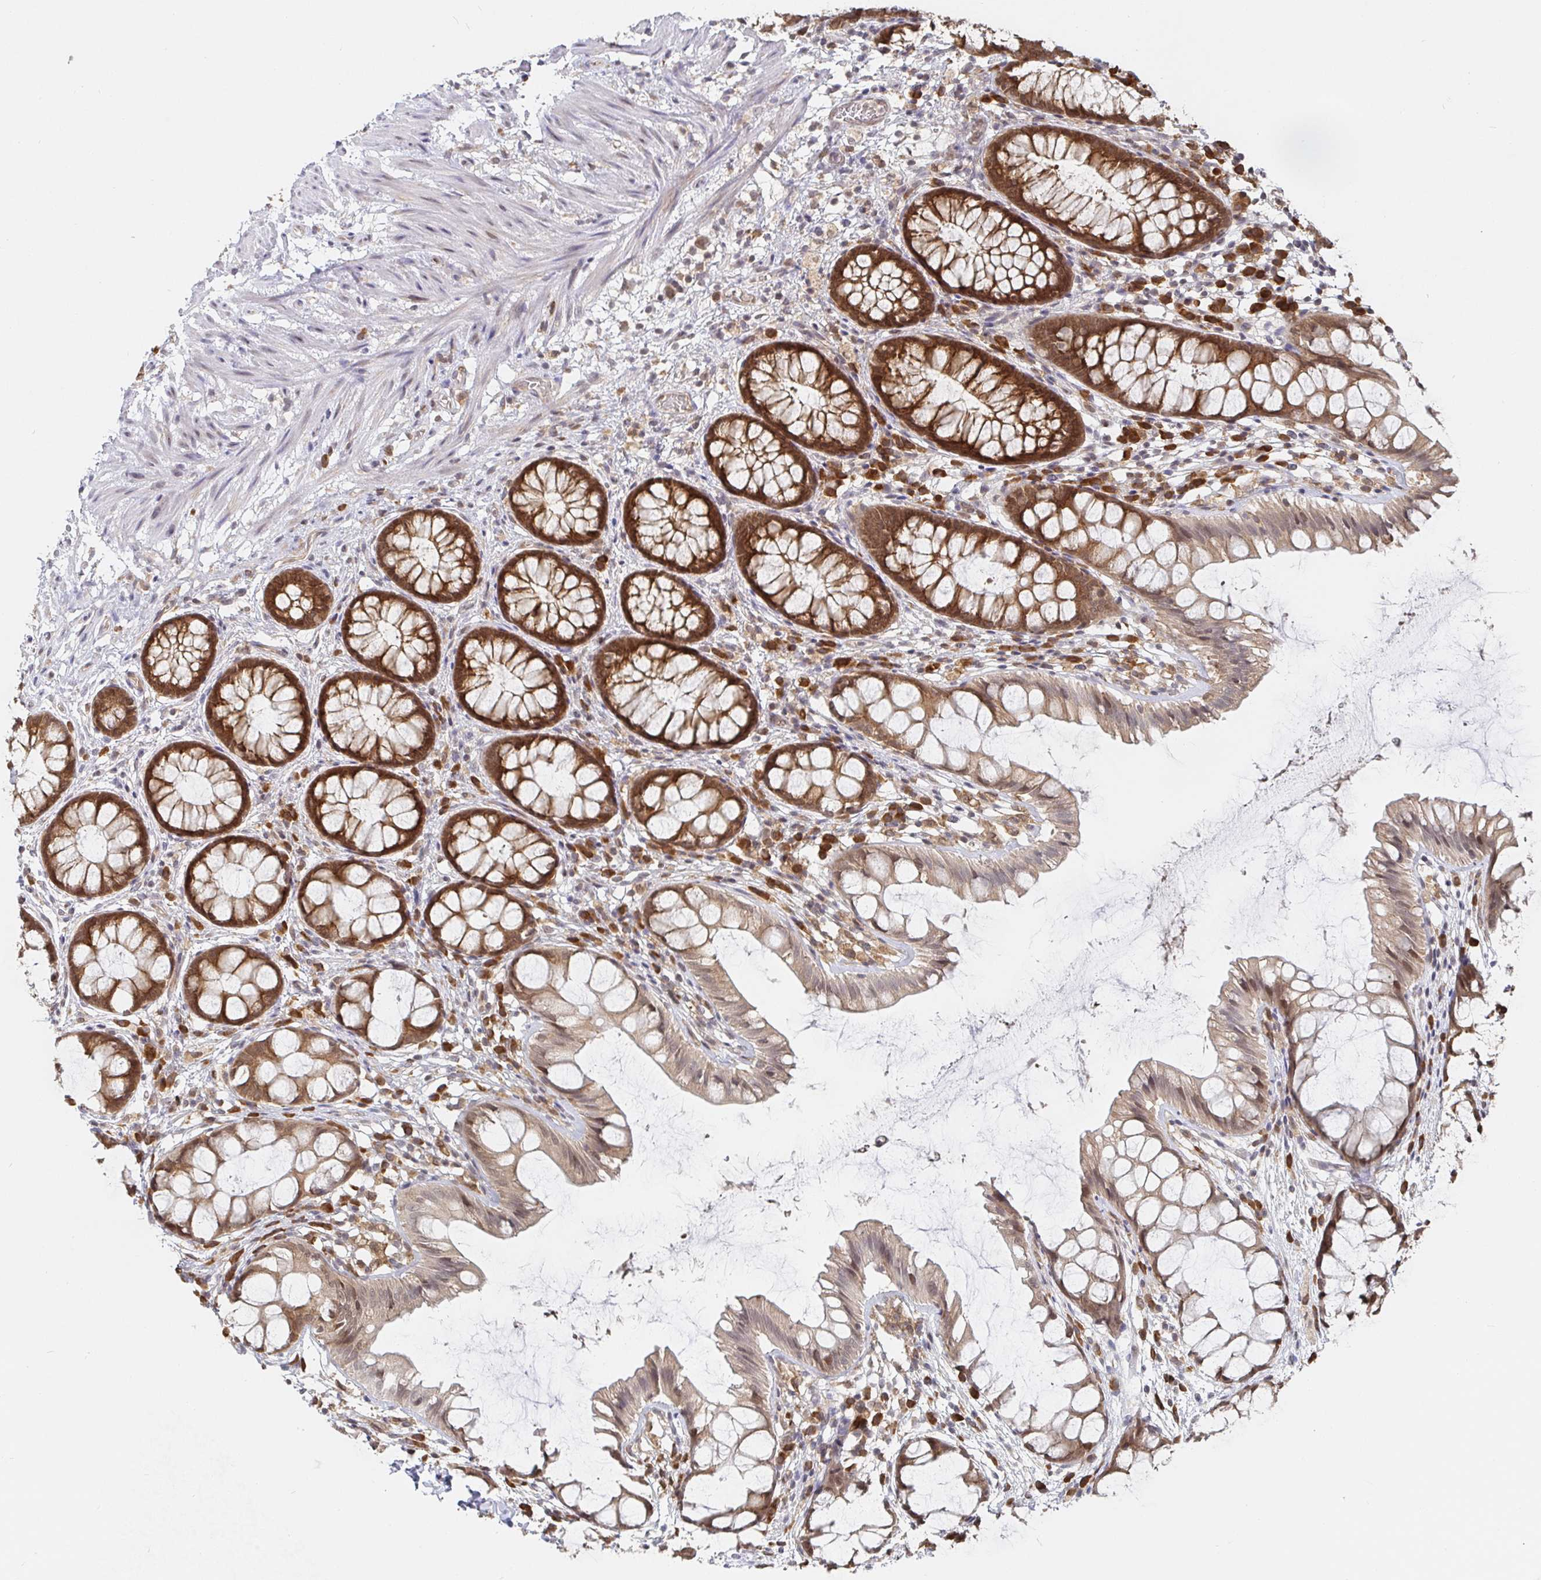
{"staining": {"intensity": "strong", "quantity": "25%-75%", "location": "cytoplasmic/membranous"}, "tissue": "rectum", "cell_type": "Glandular cells", "image_type": "normal", "snomed": [{"axis": "morphology", "description": "Normal tissue, NOS"}, {"axis": "topography", "description": "Rectum"}], "caption": "Rectum was stained to show a protein in brown. There is high levels of strong cytoplasmic/membranous staining in about 25%-75% of glandular cells. (IHC, brightfield microscopy, high magnification).", "gene": "ALG1L2", "patient": {"sex": "female", "age": 62}}